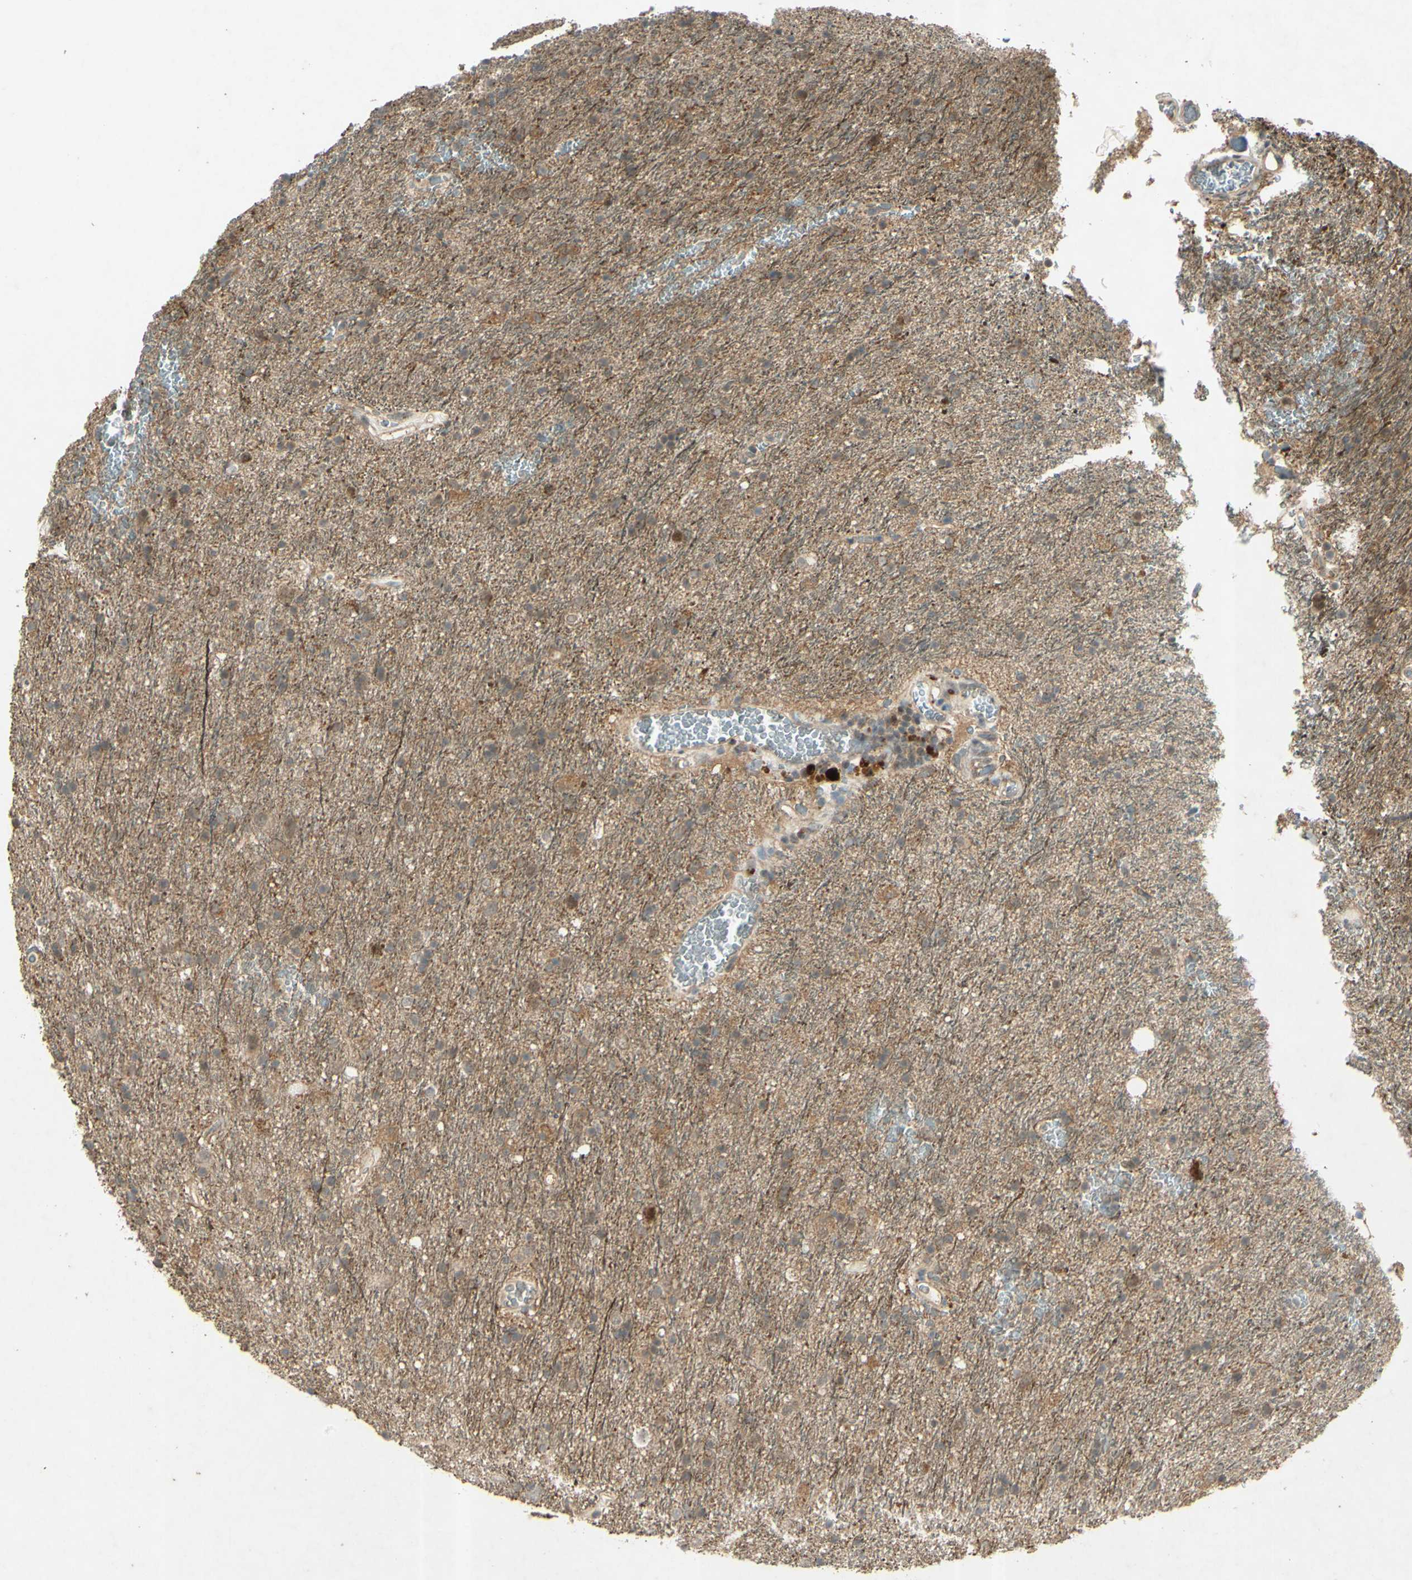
{"staining": {"intensity": "strong", "quantity": "<25%", "location": "nuclear"}, "tissue": "glioma", "cell_type": "Tumor cells", "image_type": "cancer", "snomed": [{"axis": "morphology", "description": "Glioma, malignant, Low grade"}, {"axis": "topography", "description": "Brain"}], "caption": "Strong nuclear expression is seen in about <25% of tumor cells in malignant low-grade glioma.", "gene": "RAD18", "patient": {"sex": "male", "age": 77}}